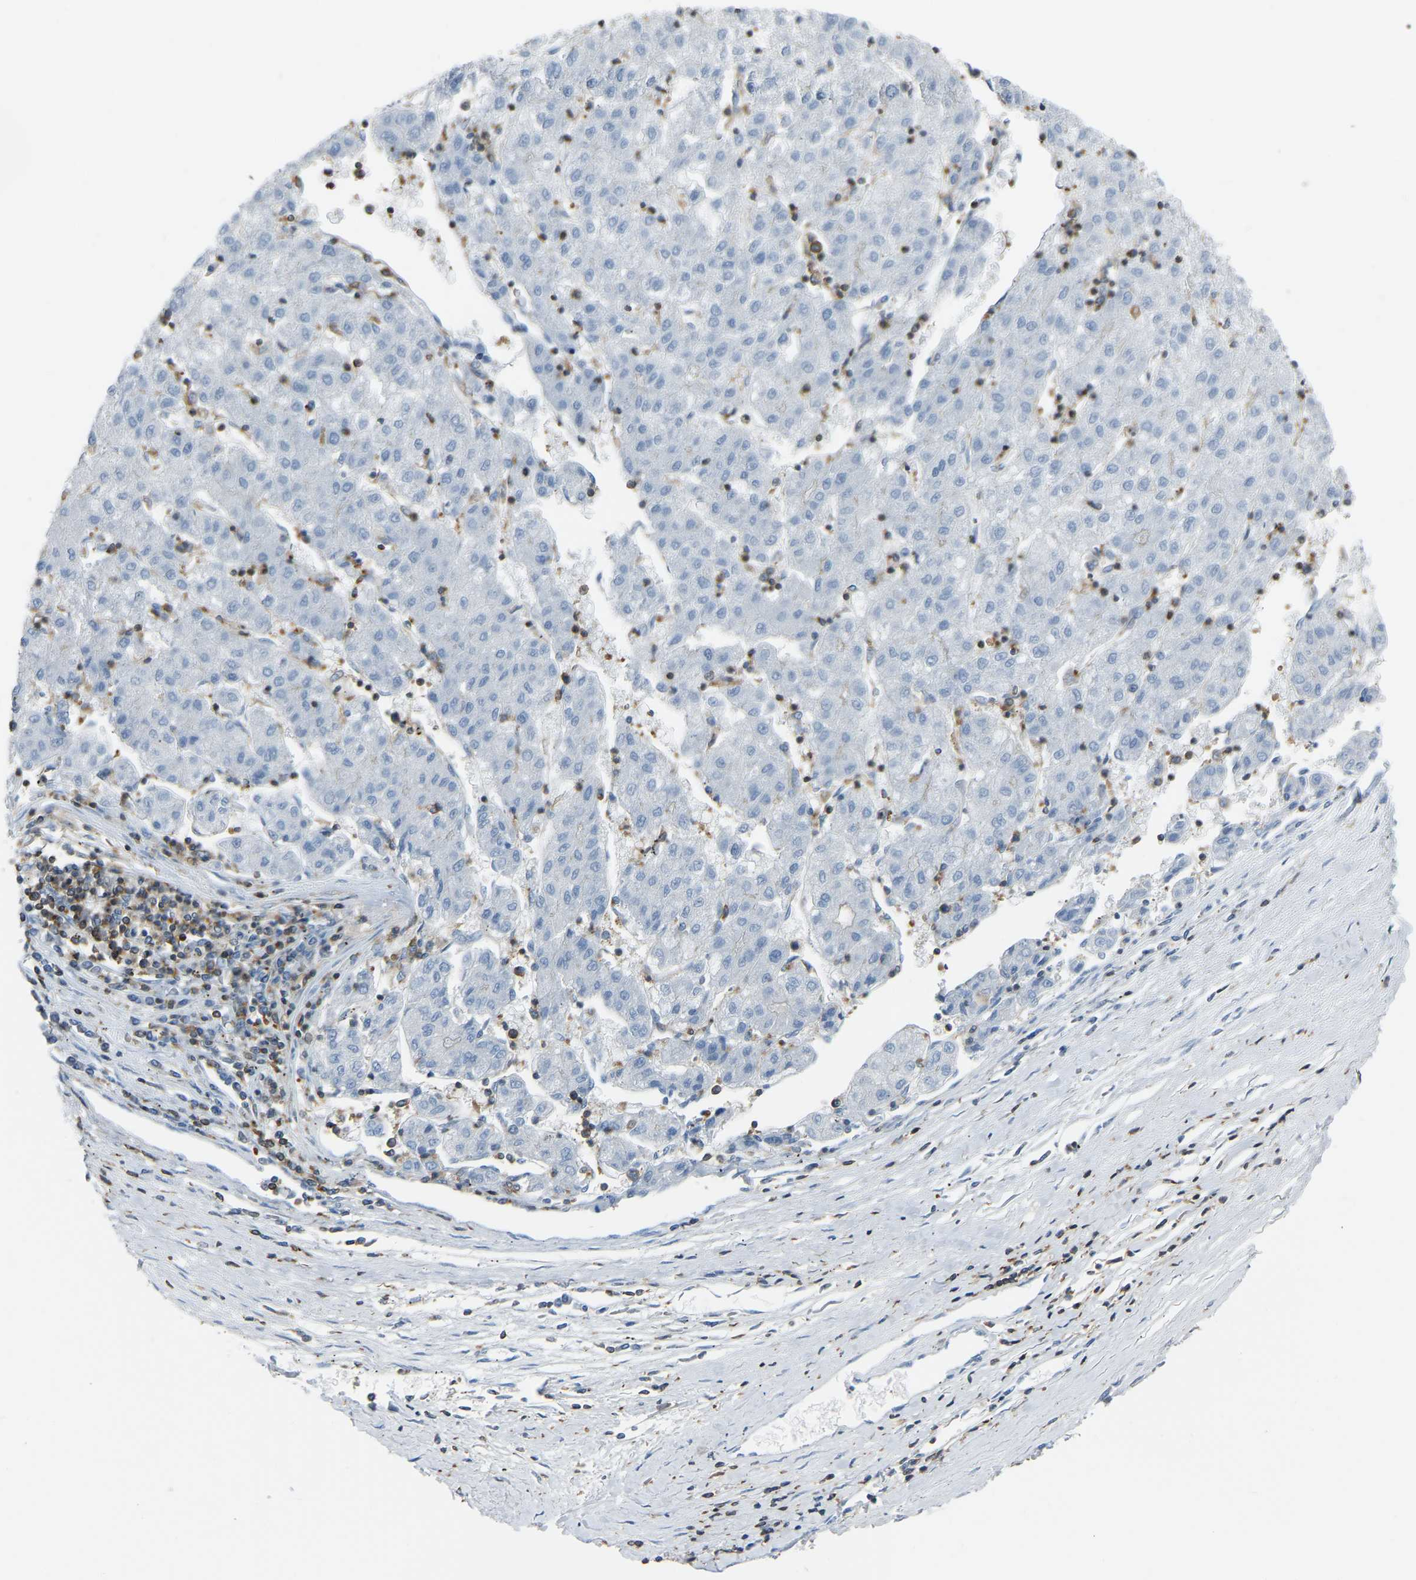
{"staining": {"intensity": "negative", "quantity": "none", "location": "none"}, "tissue": "liver cancer", "cell_type": "Tumor cells", "image_type": "cancer", "snomed": [{"axis": "morphology", "description": "Carcinoma, Hepatocellular, NOS"}, {"axis": "topography", "description": "Liver"}], "caption": "This is a image of immunohistochemistry staining of hepatocellular carcinoma (liver), which shows no expression in tumor cells.", "gene": "ARHGAP45", "patient": {"sex": "male", "age": 72}}